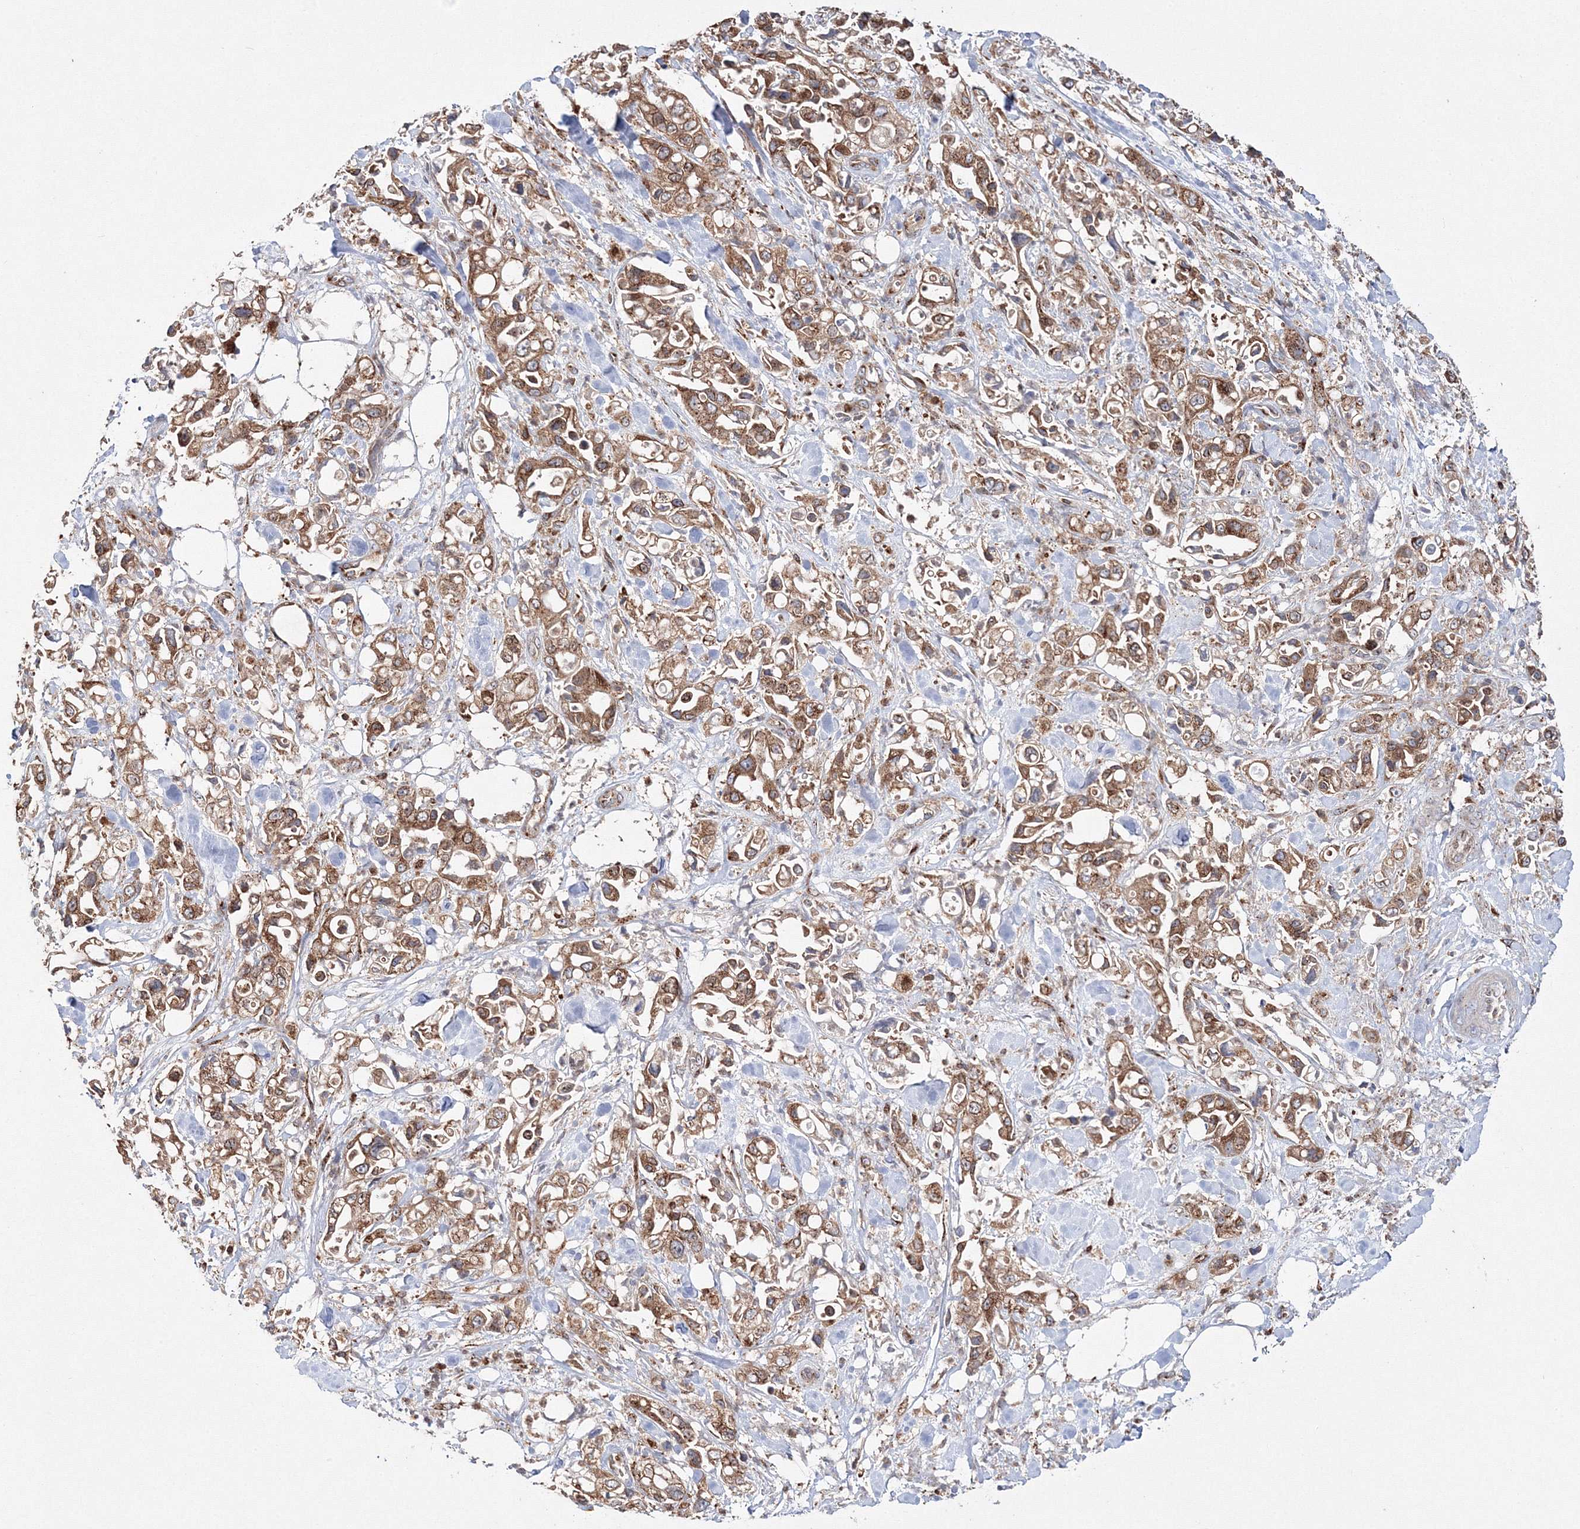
{"staining": {"intensity": "moderate", "quantity": ">75%", "location": "cytoplasmic/membranous"}, "tissue": "pancreatic cancer", "cell_type": "Tumor cells", "image_type": "cancer", "snomed": [{"axis": "morphology", "description": "Adenocarcinoma, NOS"}, {"axis": "topography", "description": "Pancreas"}], "caption": "This micrograph exhibits pancreatic cancer stained with immunohistochemistry (IHC) to label a protein in brown. The cytoplasmic/membranous of tumor cells show moderate positivity for the protein. Nuclei are counter-stained blue.", "gene": "ARCN1", "patient": {"sex": "male", "age": 70}}